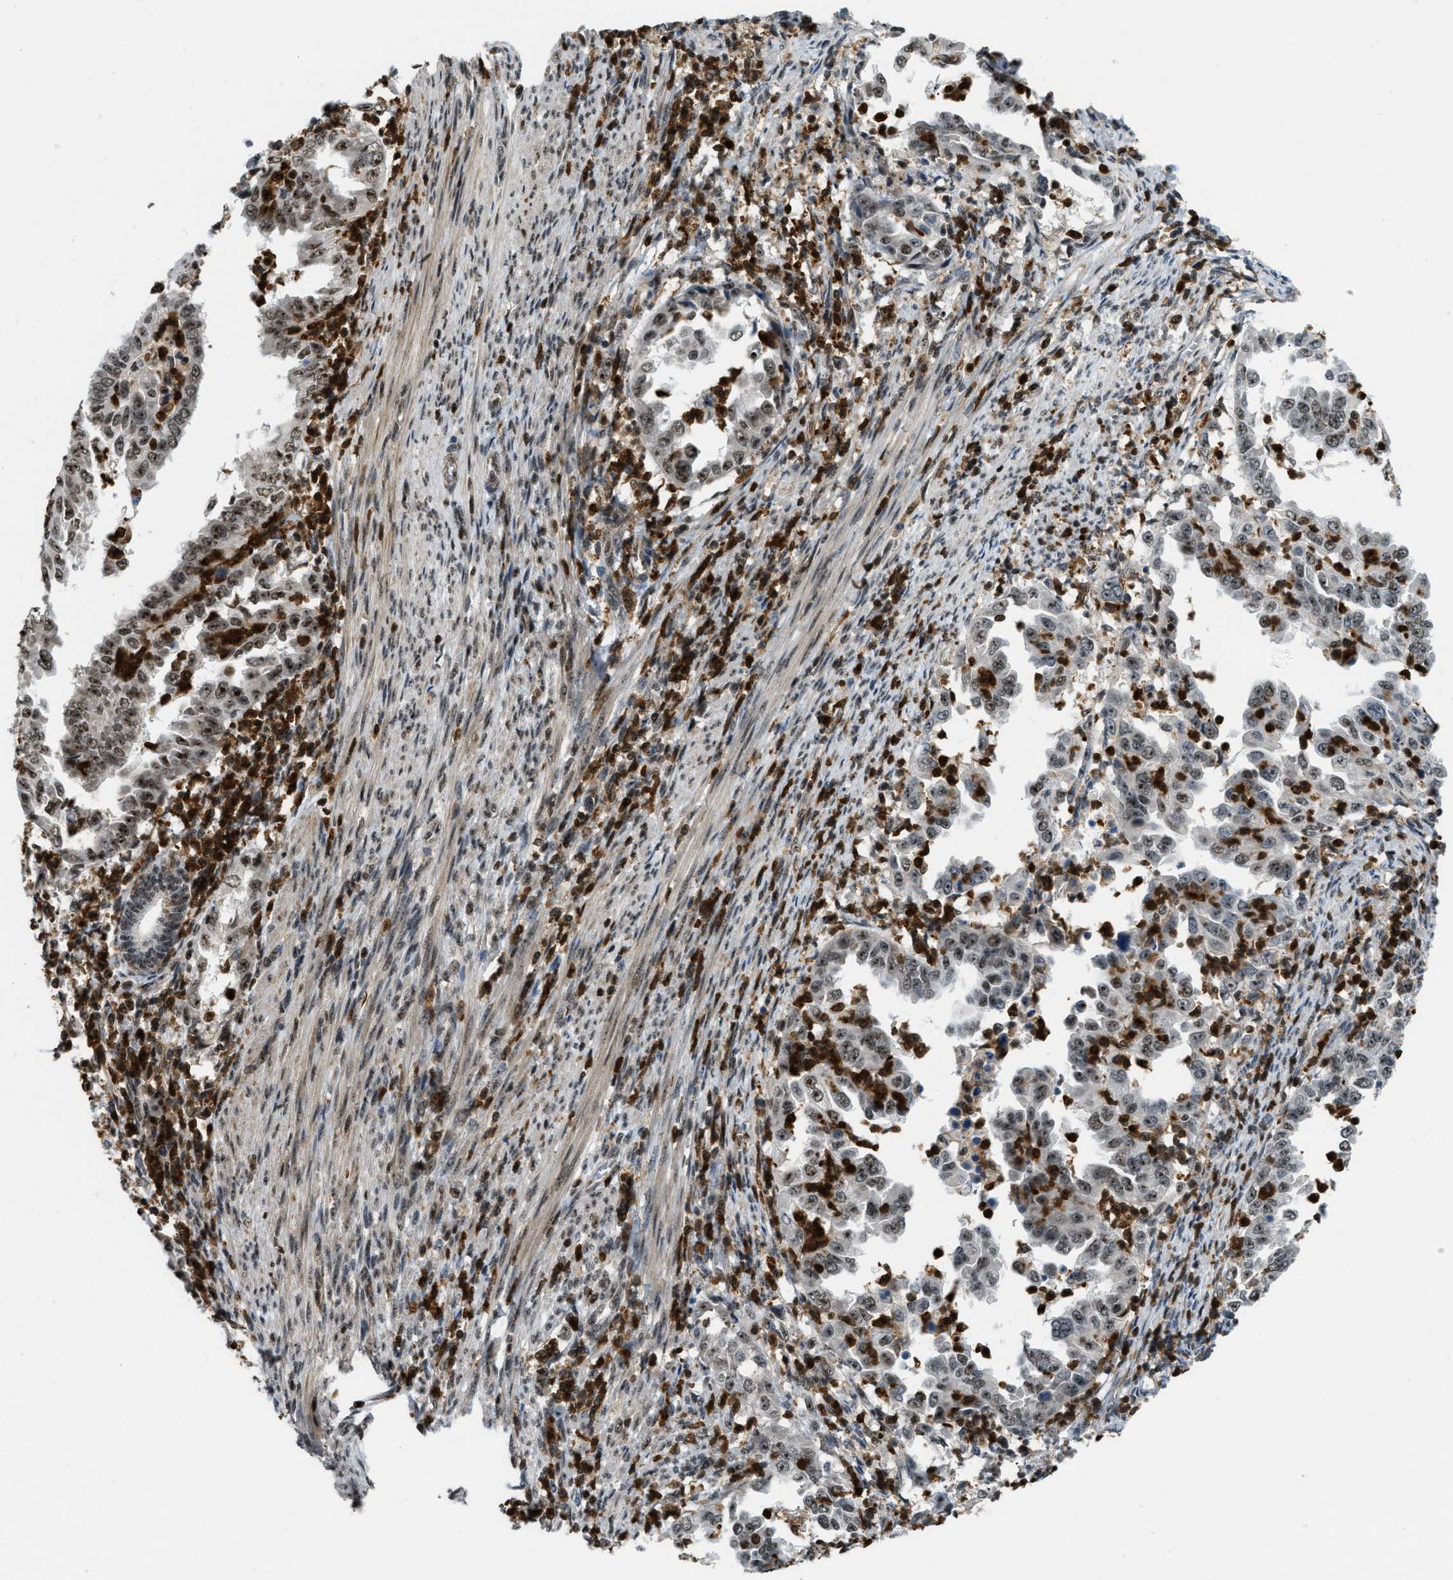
{"staining": {"intensity": "moderate", "quantity": ">75%", "location": "nuclear"}, "tissue": "endometrial cancer", "cell_type": "Tumor cells", "image_type": "cancer", "snomed": [{"axis": "morphology", "description": "Adenocarcinoma, NOS"}, {"axis": "topography", "description": "Endometrium"}], "caption": "Immunohistochemistry (IHC) (DAB) staining of endometrial cancer reveals moderate nuclear protein positivity in approximately >75% of tumor cells.", "gene": "E2F1", "patient": {"sex": "female", "age": 85}}